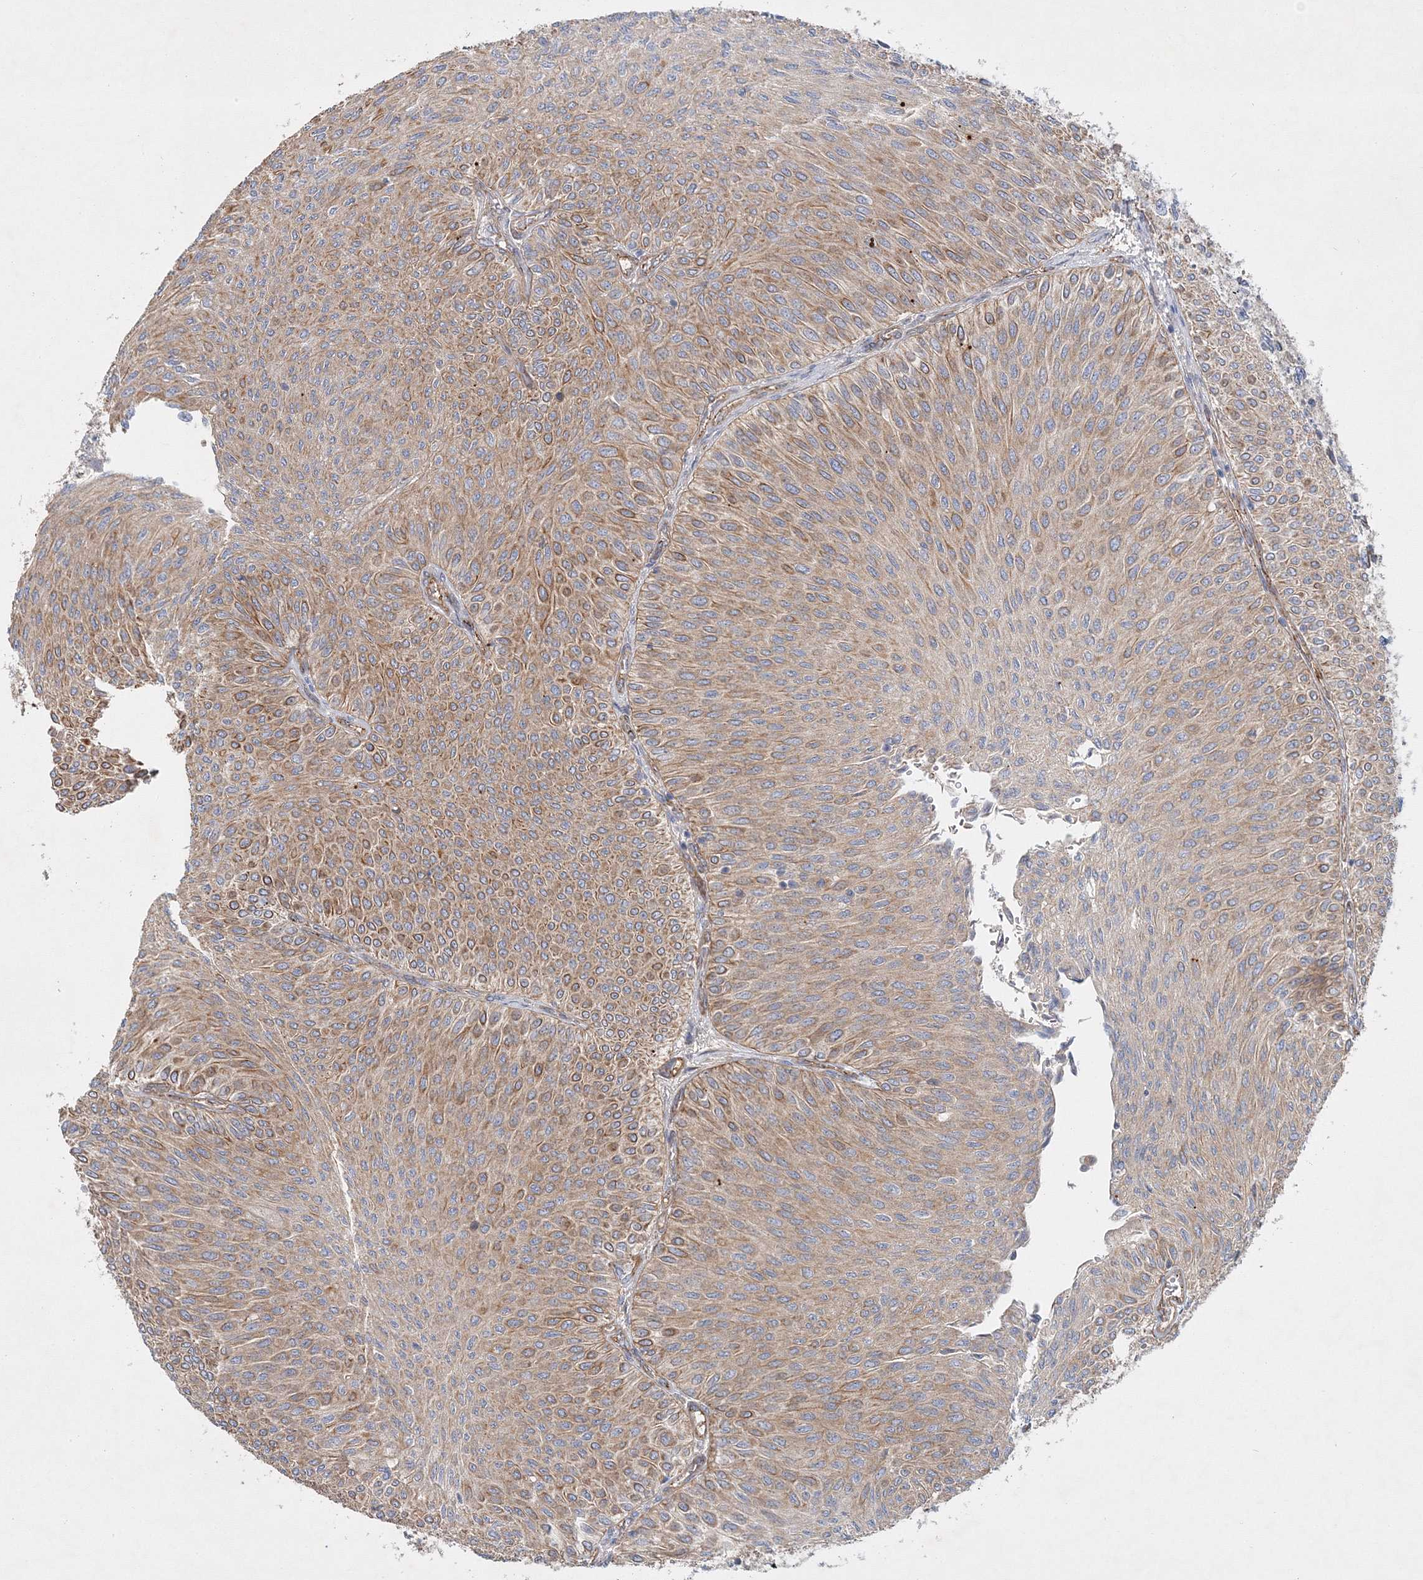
{"staining": {"intensity": "moderate", "quantity": ">75%", "location": "cytoplasmic/membranous"}, "tissue": "urothelial cancer", "cell_type": "Tumor cells", "image_type": "cancer", "snomed": [{"axis": "morphology", "description": "Urothelial carcinoma, Low grade"}, {"axis": "topography", "description": "Urinary bladder"}], "caption": "Human urothelial cancer stained for a protein (brown) displays moderate cytoplasmic/membranous positive staining in about >75% of tumor cells.", "gene": "ZFYVE16", "patient": {"sex": "male", "age": 78}}